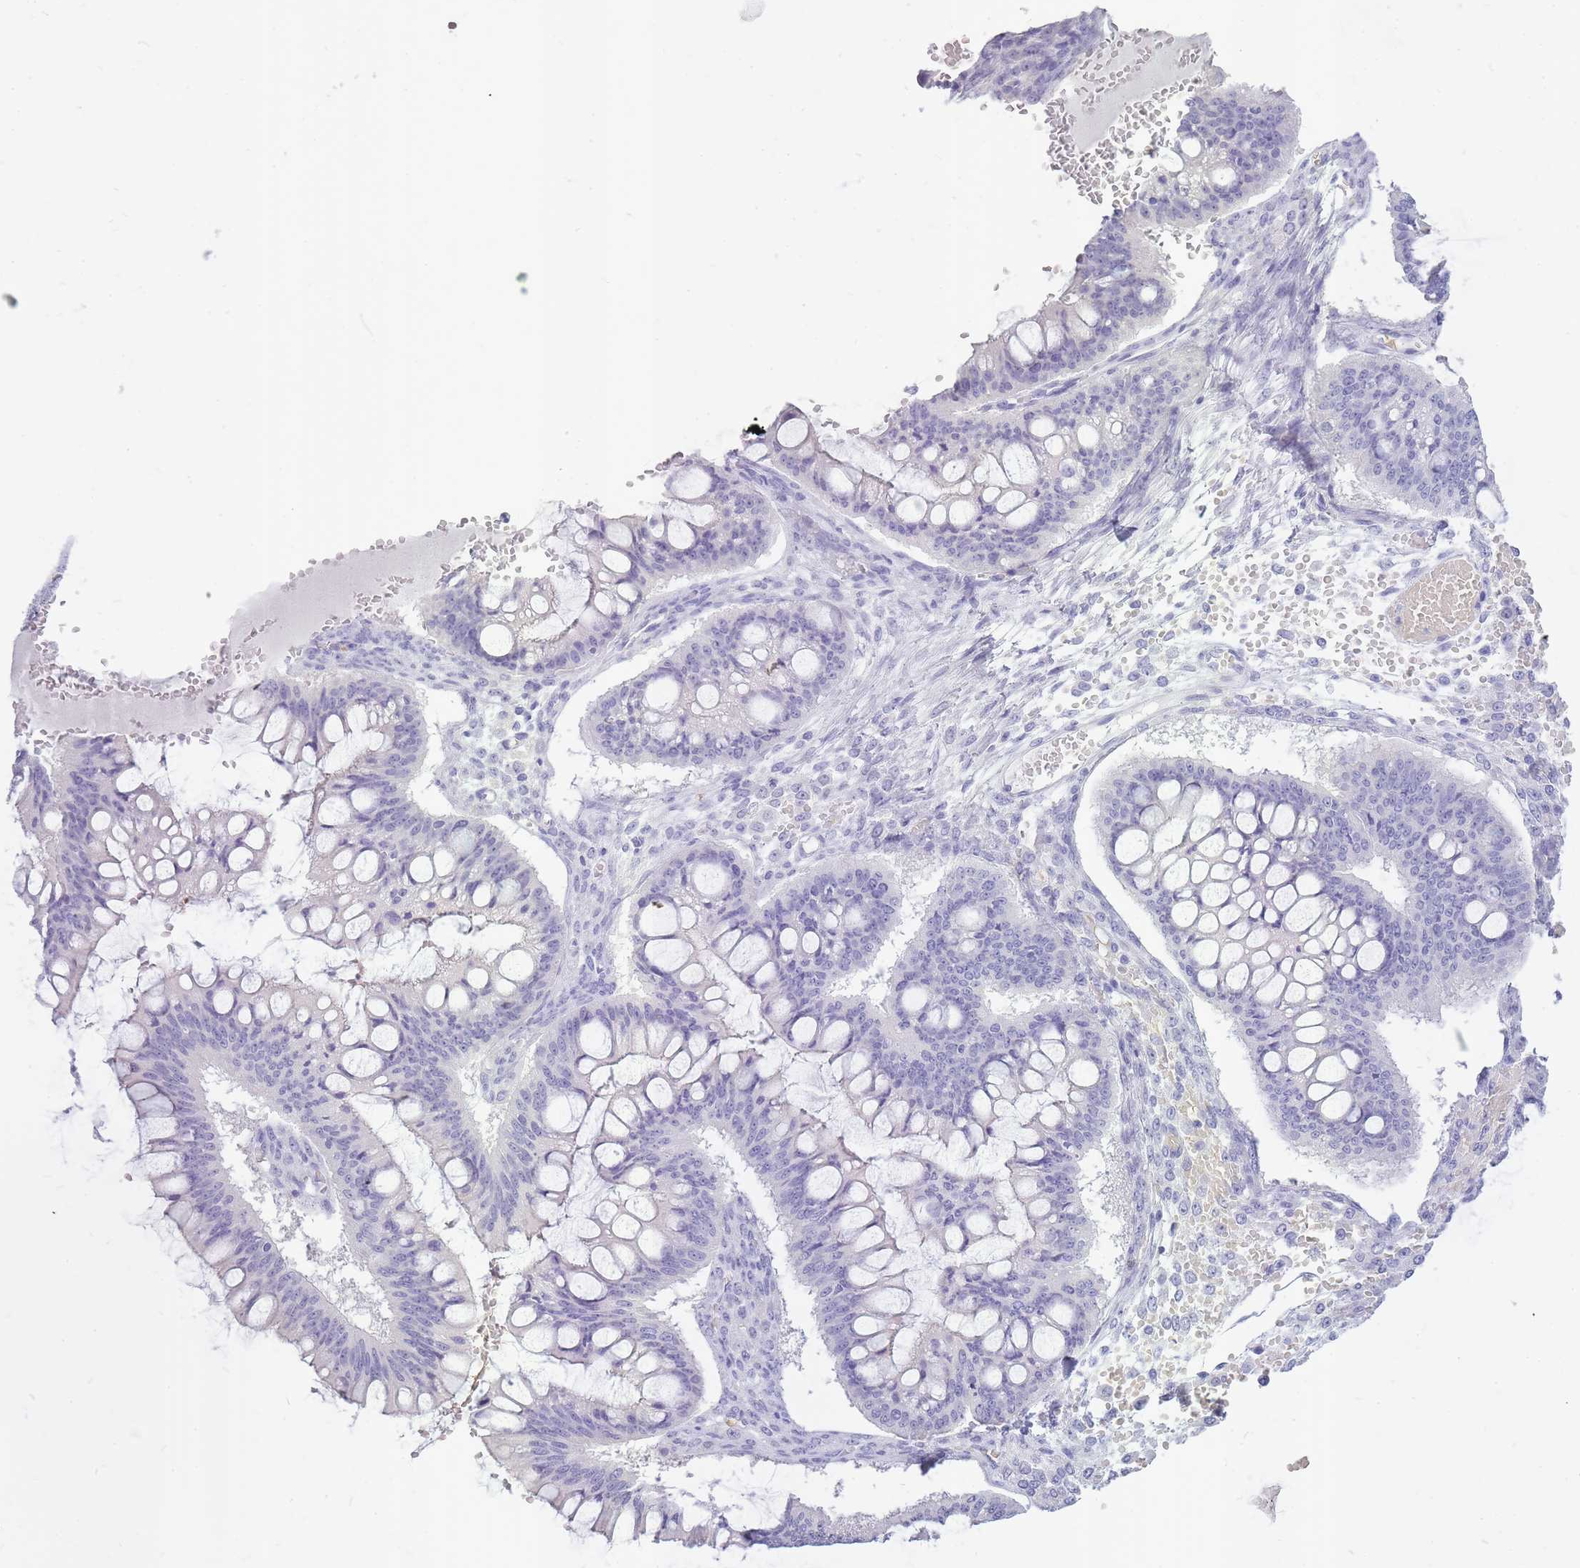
{"staining": {"intensity": "negative", "quantity": "none", "location": "none"}, "tissue": "ovarian cancer", "cell_type": "Tumor cells", "image_type": "cancer", "snomed": [{"axis": "morphology", "description": "Cystadenocarcinoma, mucinous, NOS"}, {"axis": "topography", "description": "Ovary"}], "caption": "A high-resolution micrograph shows immunohistochemistry (IHC) staining of ovarian mucinous cystadenocarcinoma, which exhibits no significant expression in tumor cells. (DAB immunohistochemistry (IHC), high magnification).", "gene": "INS", "patient": {"sex": "female", "age": 73}}